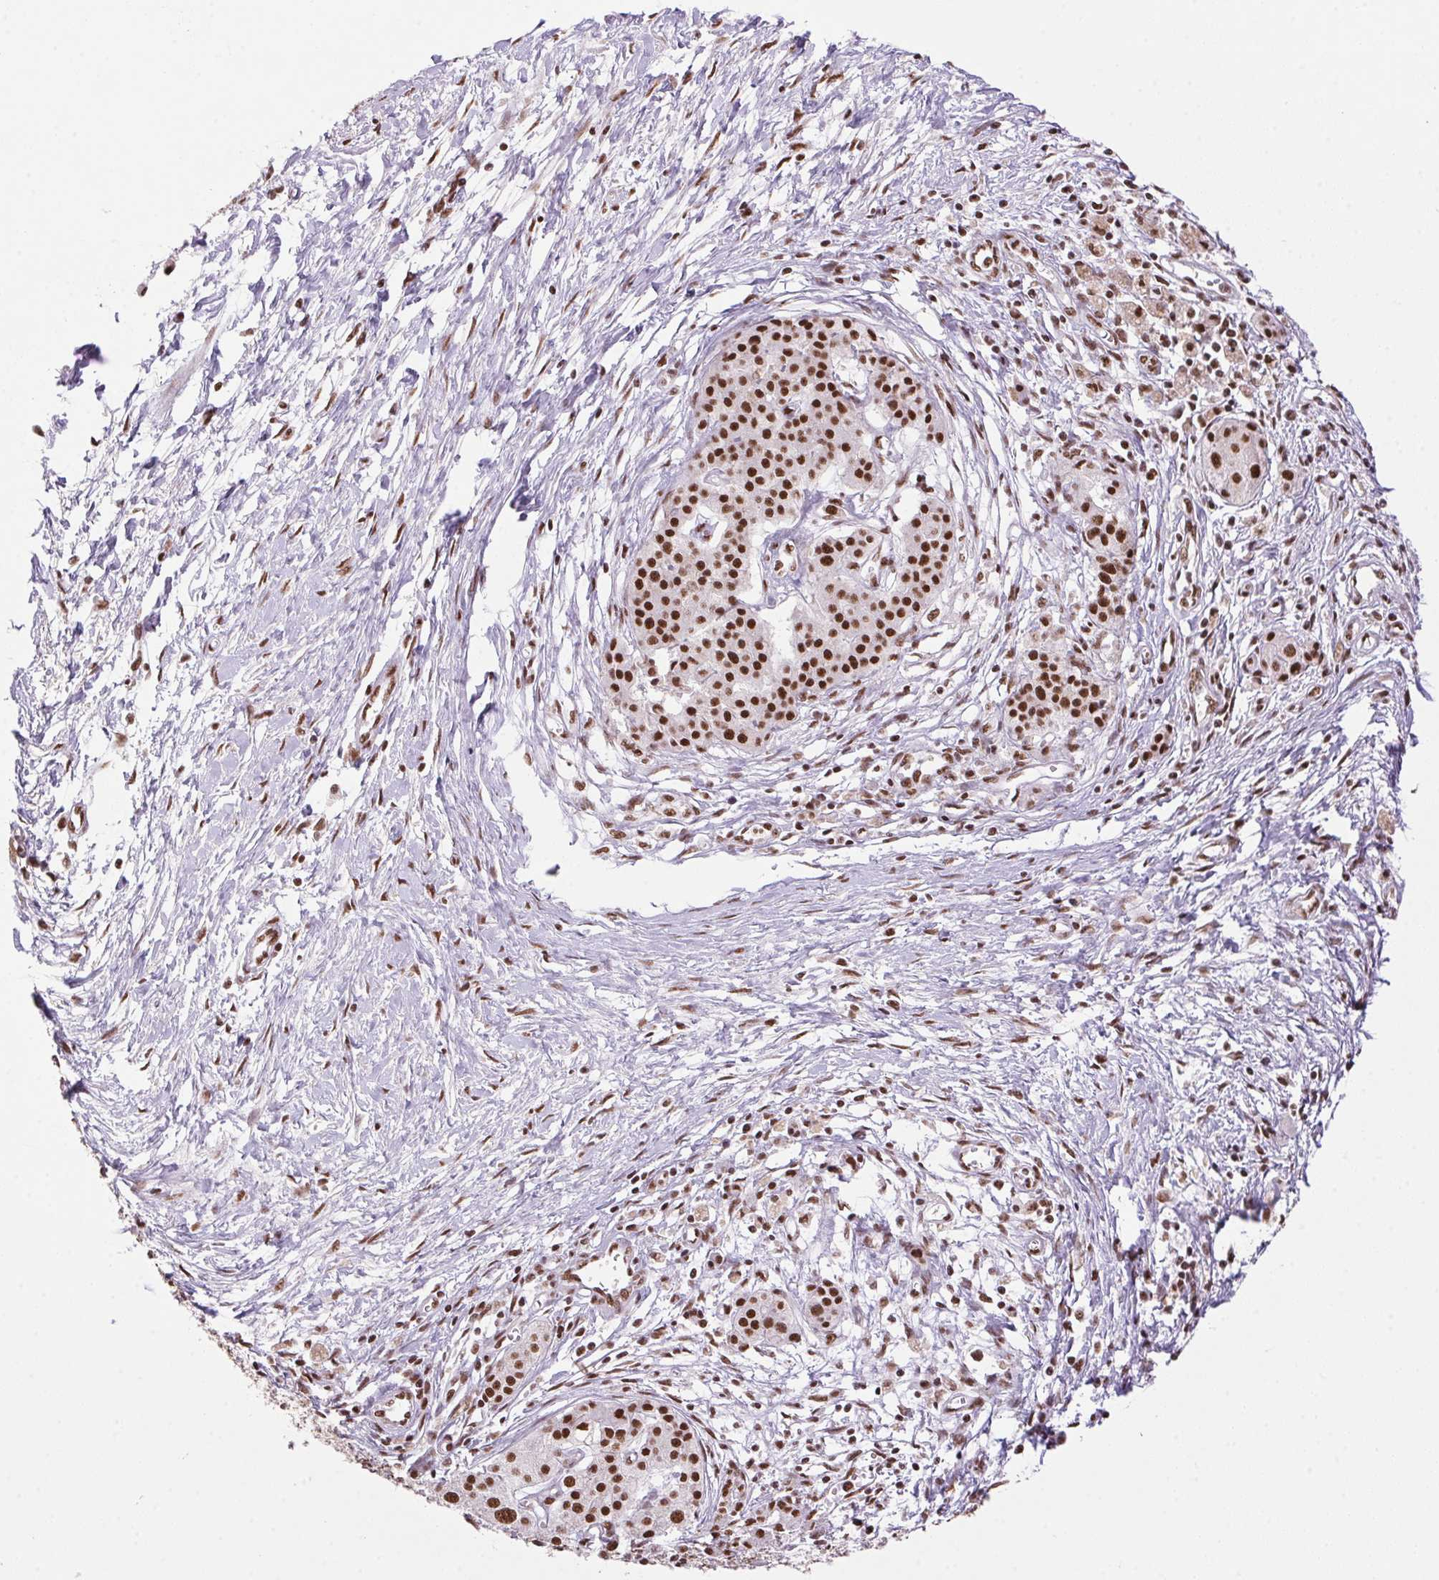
{"staining": {"intensity": "strong", "quantity": ">75%", "location": "nuclear"}, "tissue": "pancreatic cancer", "cell_type": "Tumor cells", "image_type": "cancer", "snomed": [{"axis": "morphology", "description": "Adenocarcinoma, NOS"}, {"axis": "topography", "description": "Pancreas"}], "caption": "Protein analysis of pancreatic cancer tissue reveals strong nuclear staining in approximately >75% of tumor cells. The protein is shown in brown color, while the nuclei are stained blue.", "gene": "ZNF207", "patient": {"sex": "female", "age": 47}}